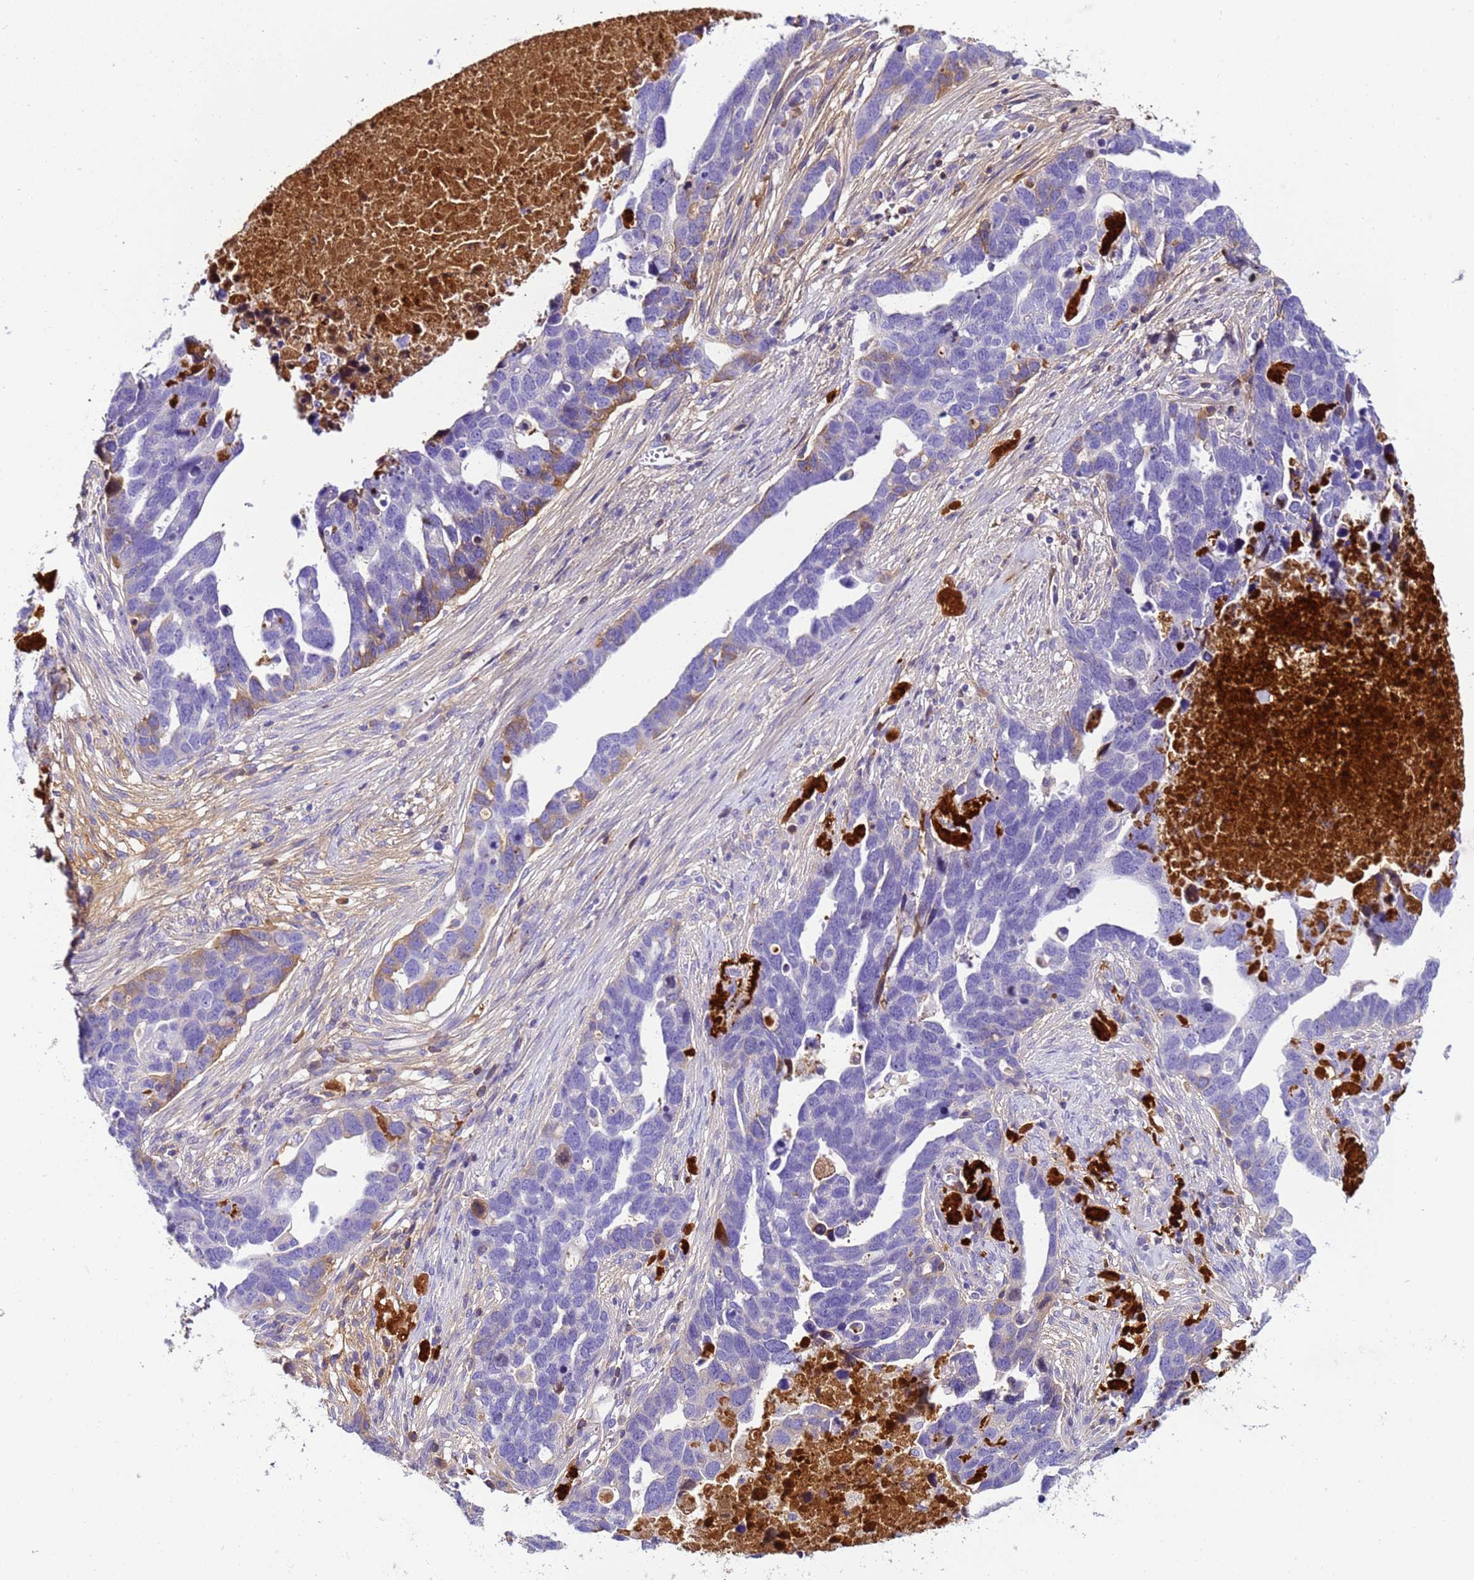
{"staining": {"intensity": "moderate", "quantity": "<25%", "location": "cytoplasmic/membranous"}, "tissue": "ovarian cancer", "cell_type": "Tumor cells", "image_type": "cancer", "snomed": [{"axis": "morphology", "description": "Cystadenocarcinoma, serous, NOS"}, {"axis": "topography", "description": "Ovary"}], "caption": "A low amount of moderate cytoplasmic/membranous positivity is appreciated in approximately <25% of tumor cells in ovarian cancer (serous cystadenocarcinoma) tissue. Nuclei are stained in blue.", "gene": "CFHR2", "patient": {"sex": "female", "age": 54}}